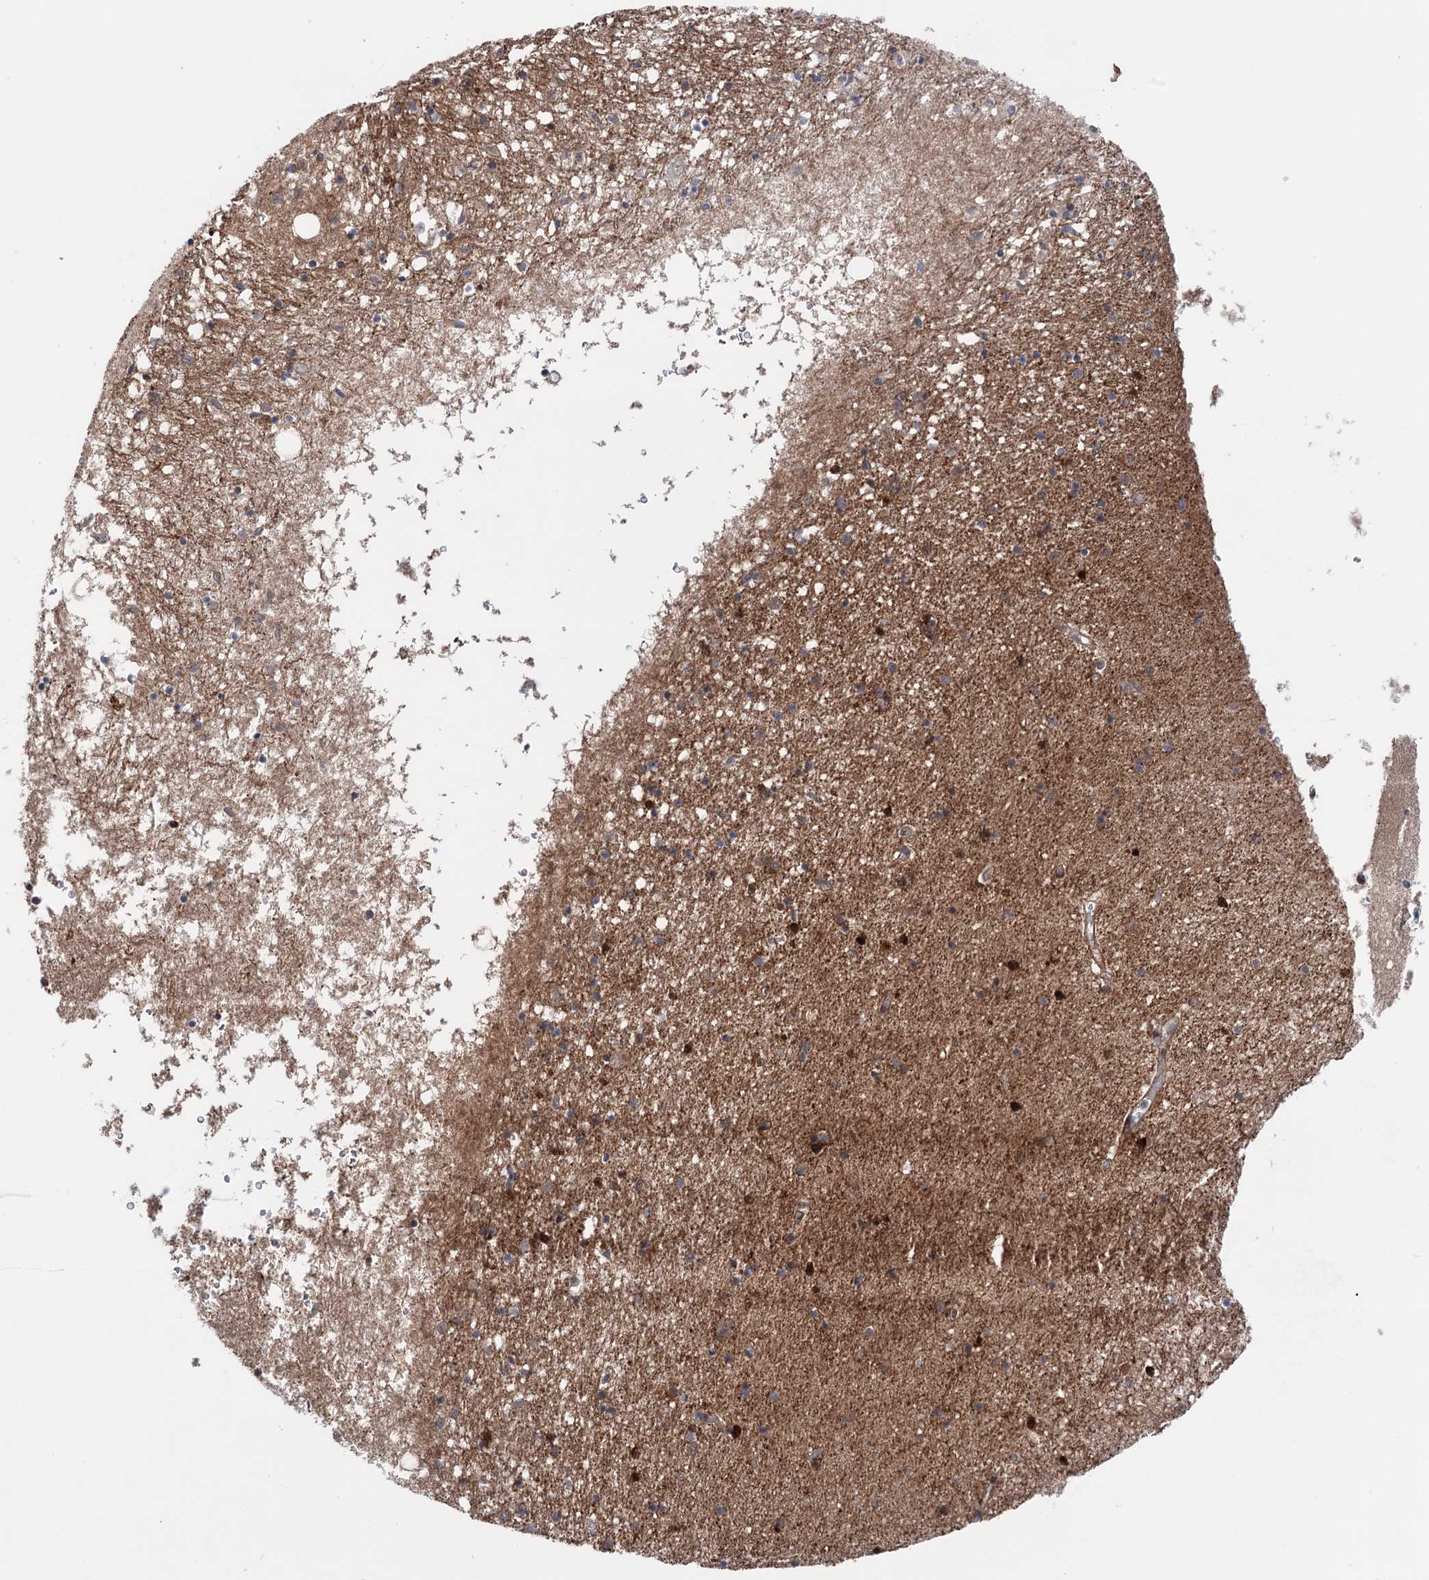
{"staining": {"intensity": "moderate", "quantity": "<25%", "location": "cytoplasmic/membranous"}, "tissue": "hippocampus", "cell_type": "Glial cells", "image_type": "normal", "snomed": [{"axis": "morphology", "description": "Normal tissue, NOS"}, {"axis": "topography", "description": "Hippocampus"}], "caption": "Immunohistochemical staining of benign hippocampus shows low levels of moderate cytoplasmic/membranous staining in about <25% of glial cells.", "gene": "FAM53A", "patient": {"sex": "male", "age": 70}}